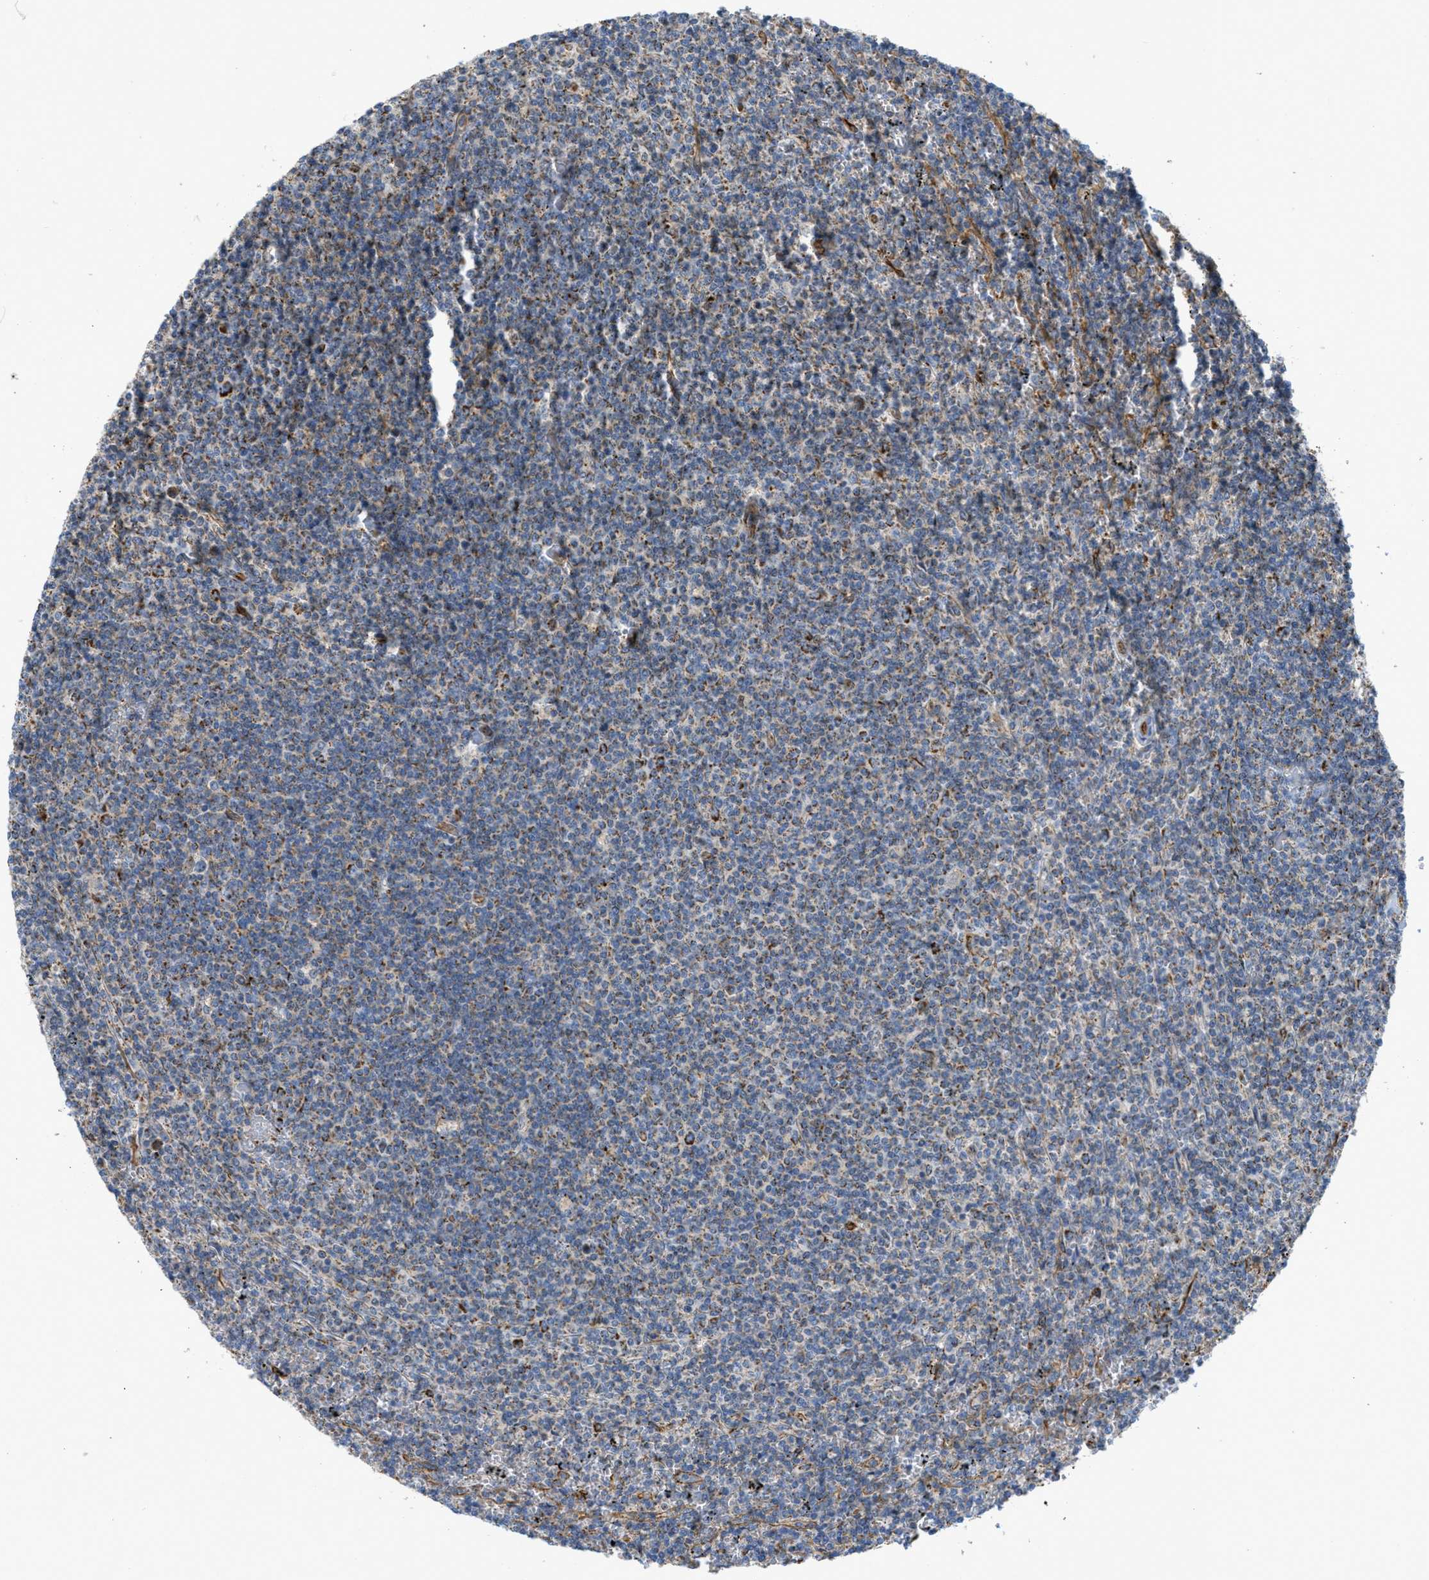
{"staining": {"intensity": "negative", "quantity": "none", "location": "none"}, "tissue": "lymphoma", "cell_type": "Tumor cells", "image_type": "cancer", "snomed": [{"axis": "morphology", "description": "Malignant lymphoma, non-Hodgkin's type, Low grade"}, {"axis": "topography", "description": "Spleen"}], "caption": "Immunohistochemistry (IHC) of low-grade malignant lymphoma, non-Hodgkin's type displays no positivity in tumor cells.", "gene": "BTN3A1", "patient": {"sex": "female", "age": 50}}